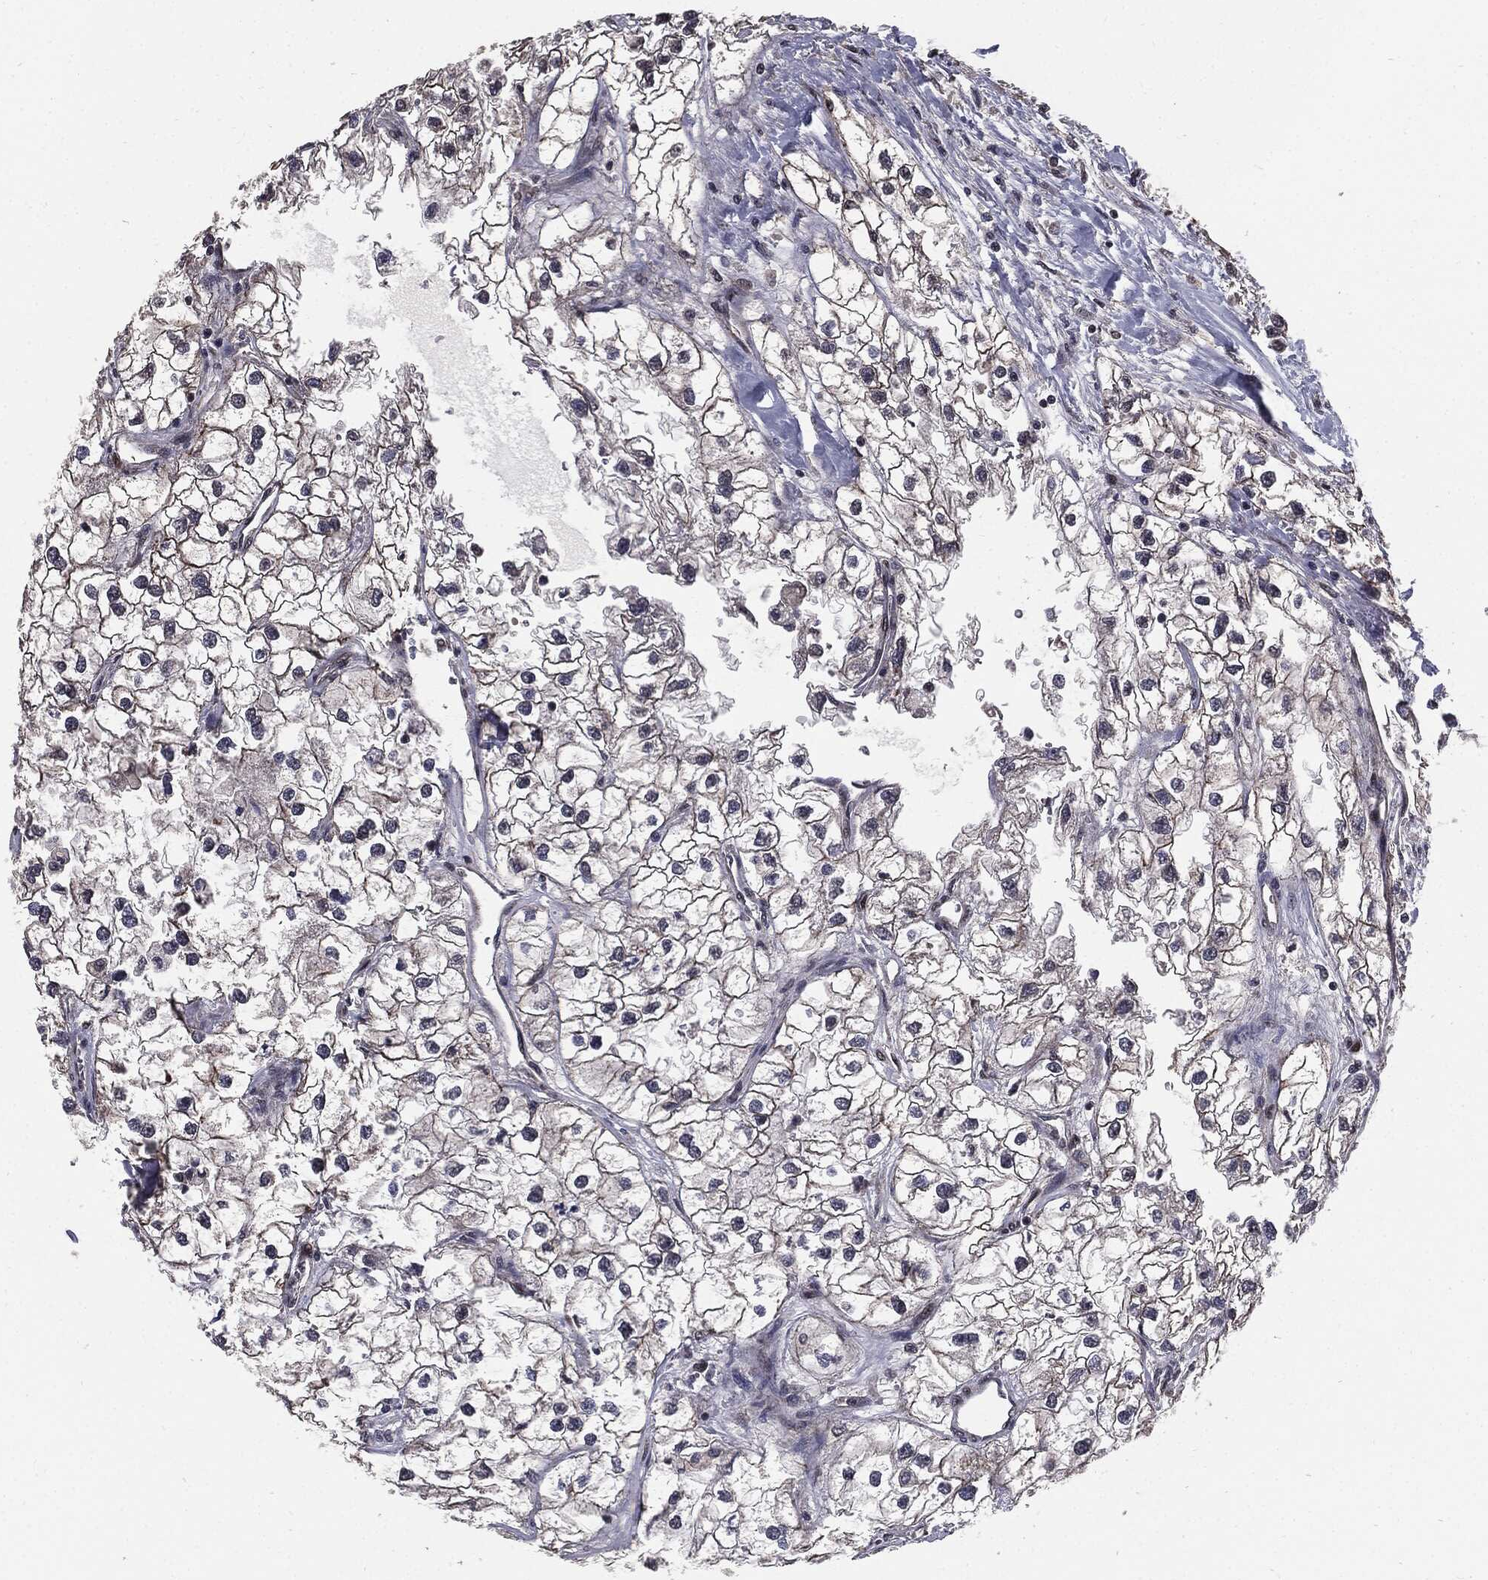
{"staining": {"intensity": "moderate", "quantity": "<25%", "location": "cytoplasmic/membranous"}, "tissue": "renal cancer", "cell_type": "Tumor cells", "image_type": "cancer", "snomed": [{"axis": "morphology", "description": "Adenocarcinoma, NOS"}, {"axis": "topography", "description": "Kidney"}], "caption": "A micrograph showing moderate cytoplasmic/membranous staining in approximately <25% of tumor cells in adenocarcinoma (renal), as visualized by brown immunohistochemical staining.", "gene": "PTPA", "patient": {"sex": "male", "age": 59}}